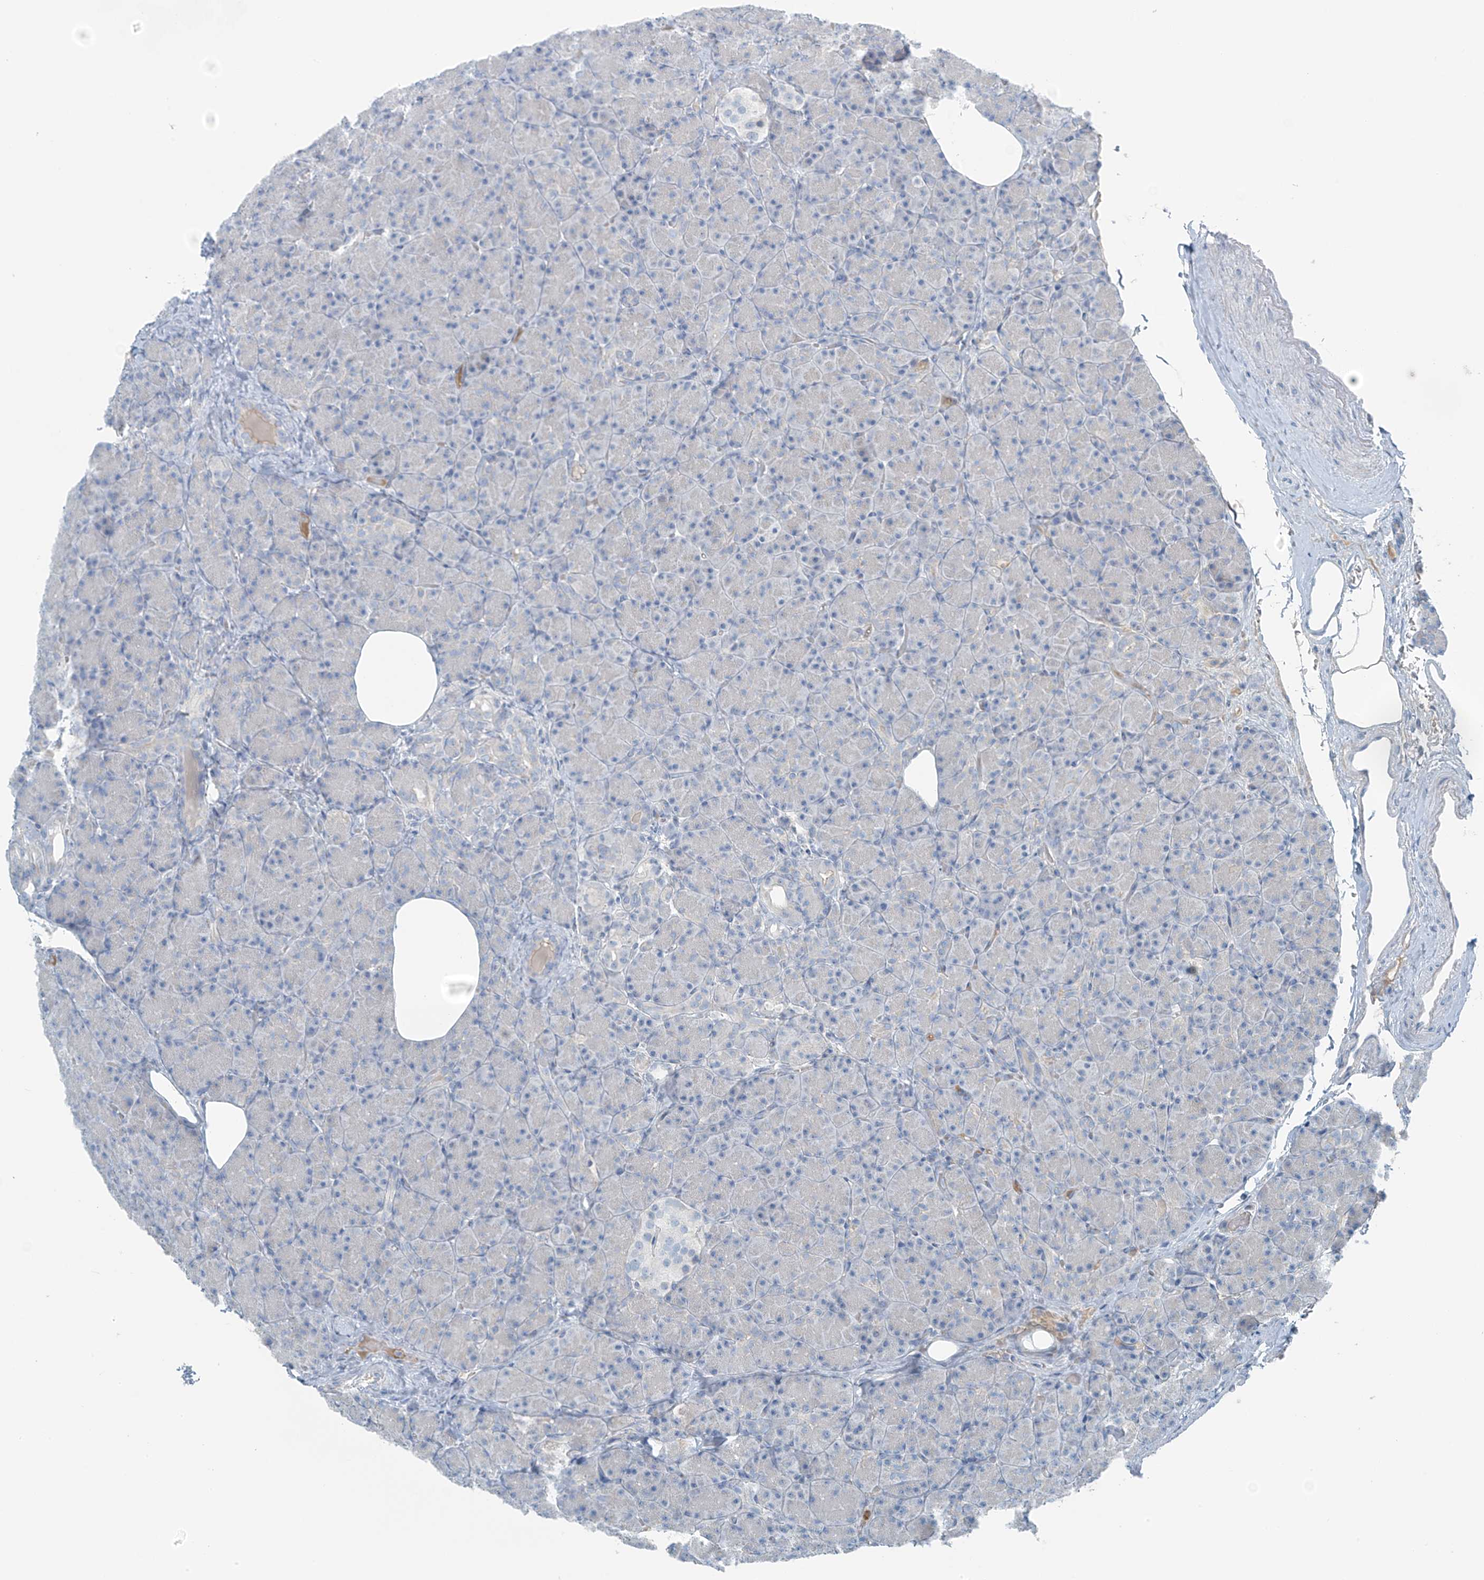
{"staining": {"intensity": "negative", "quantity": "none", "location": "none"}, "tissue": "pancreas", "cell_type": "Exocrine glandular cells", "image_type": "normal", "snomed": [{"axis": "morphology", "description": "Normal tissue, NOS"}, {"axis": "topography", "description": "Pancreas"}], "caption": "This is an immunohistochemistry (IHC) micrograph of benign pancreas. There is no positivity in exocrine glandular cells.", "gene": "FAM131C", "patient": {"sex": "female", "age": 43}}